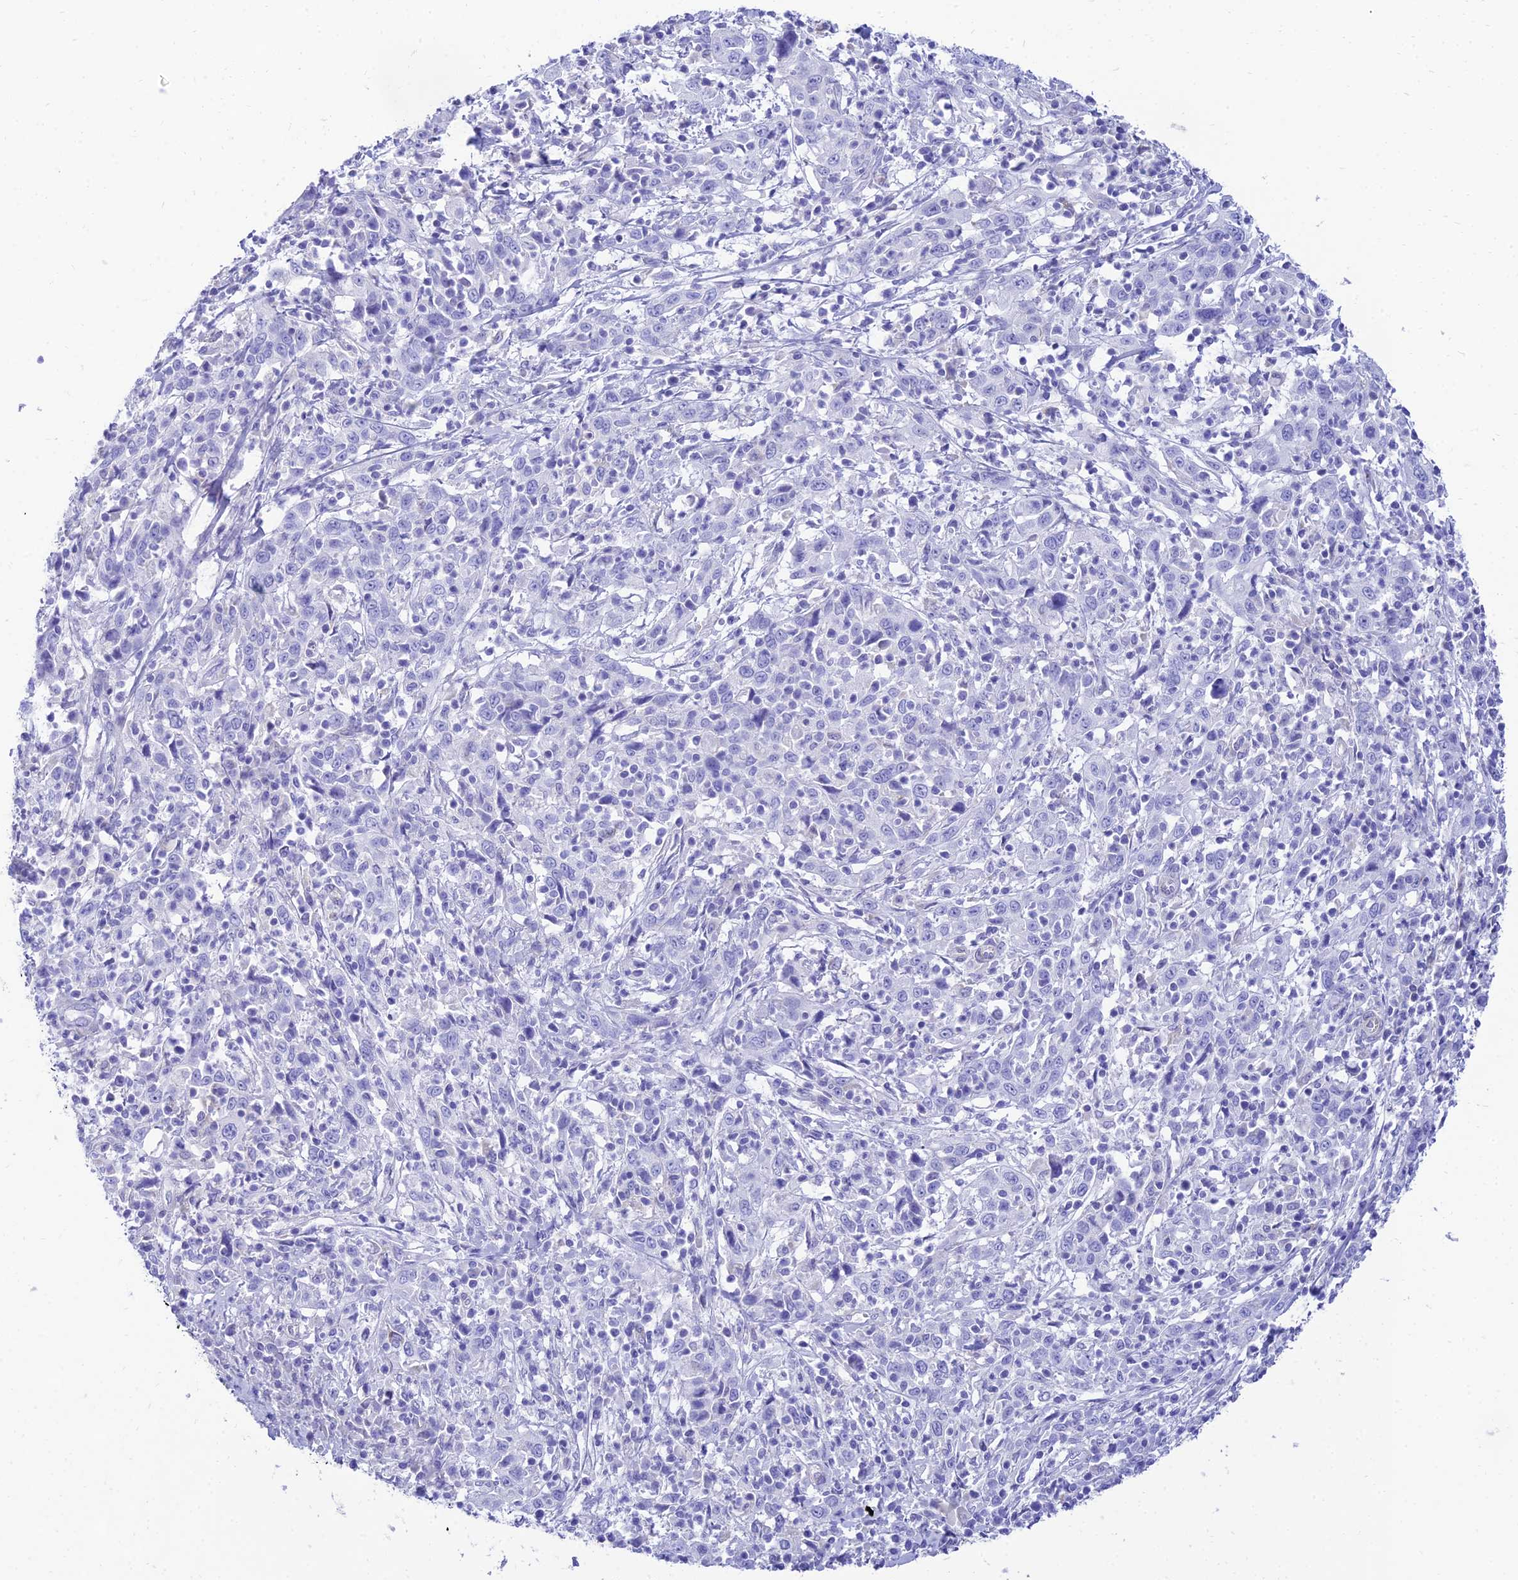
{"staining": {"intensity": "negative", "quantity": "none", "location": "none"}, "tissue": "cervical cancer", "cell_type": "Tumor cells", "image_type": "cancer", "snomed": [{"axis": "morphology", "description": "Squamous cell carcinoma, NOS"}, {"axis": "topography", "description": "Cervix"}], "caption": "Human cervical cancer stained for a protein using immunohistochemistry demonstrates no positivity in tumor cells.", "gene": "TAC3", "patient": {"sex": "female", "age": 46}}